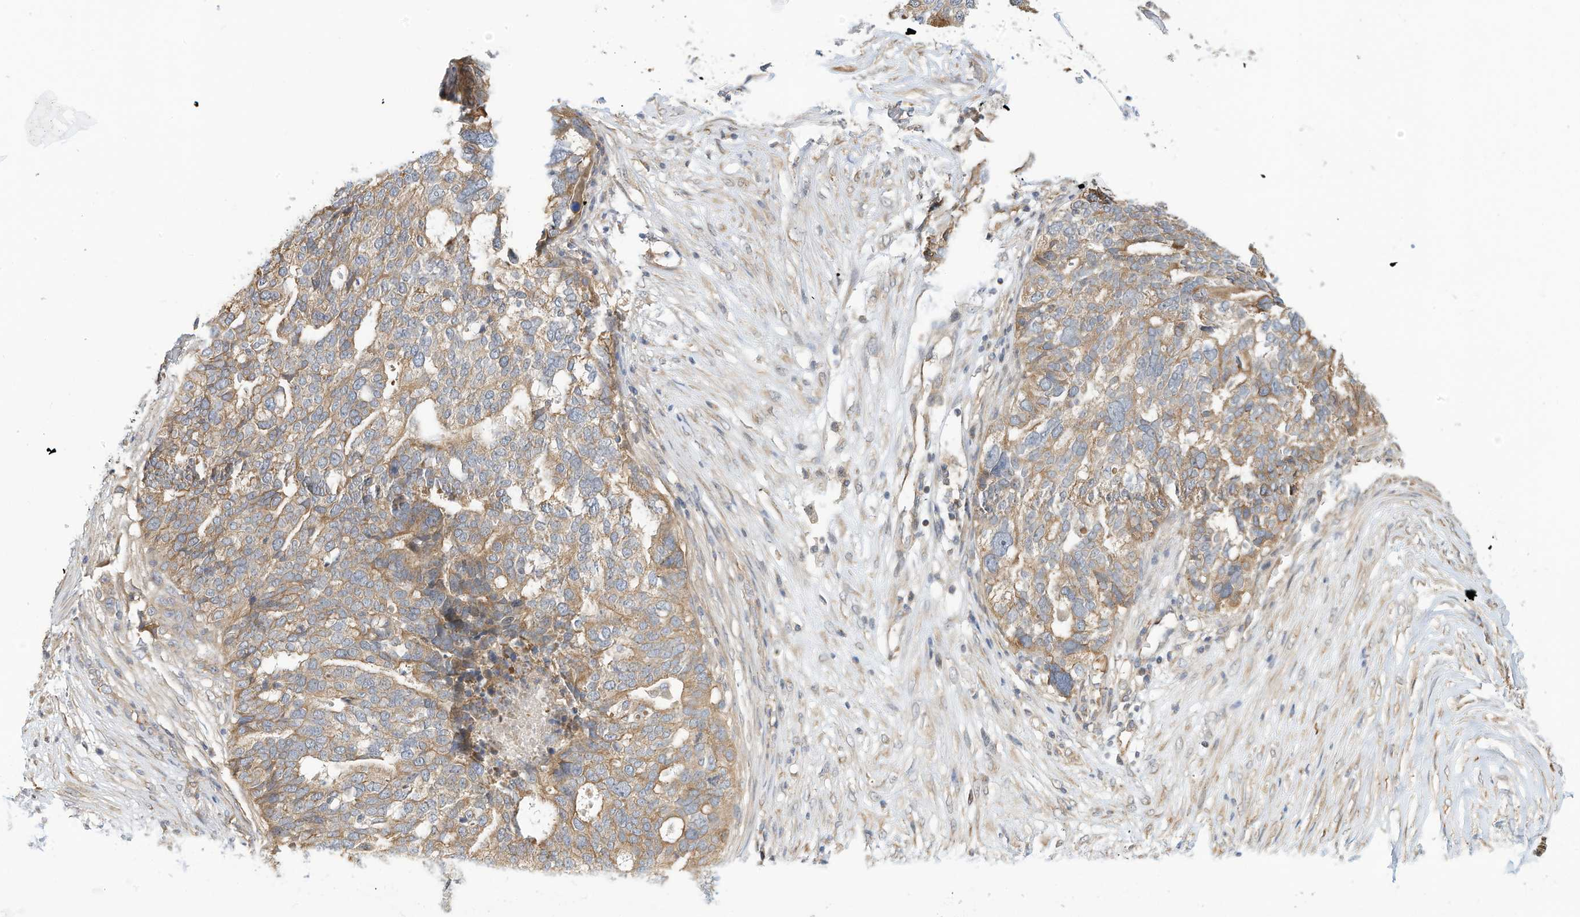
{"staining": {"intensity": "moderate", "quantity": ">75%", "location": "cytoplasmic/membranous"}, "tissue": "ovarian cancer", "cell_type": "Tumor cells", "image_type": "cancer", "snomed": [{"axis": "morphology", "description": "Cystadenocarcinoma, serous, NOS"}, {"axis": "topography", "description": "Ovary"}], "caption": "This photomicrograph reveals immunohistochemistry staining of ovarian cancer (serous cystadenocarcinoma), with medium moderate cytoplasmic/membranous expression in about >75% of tumor cells.", "gene": "OFD1", "patient": {"sex": "female", "age": 59}}